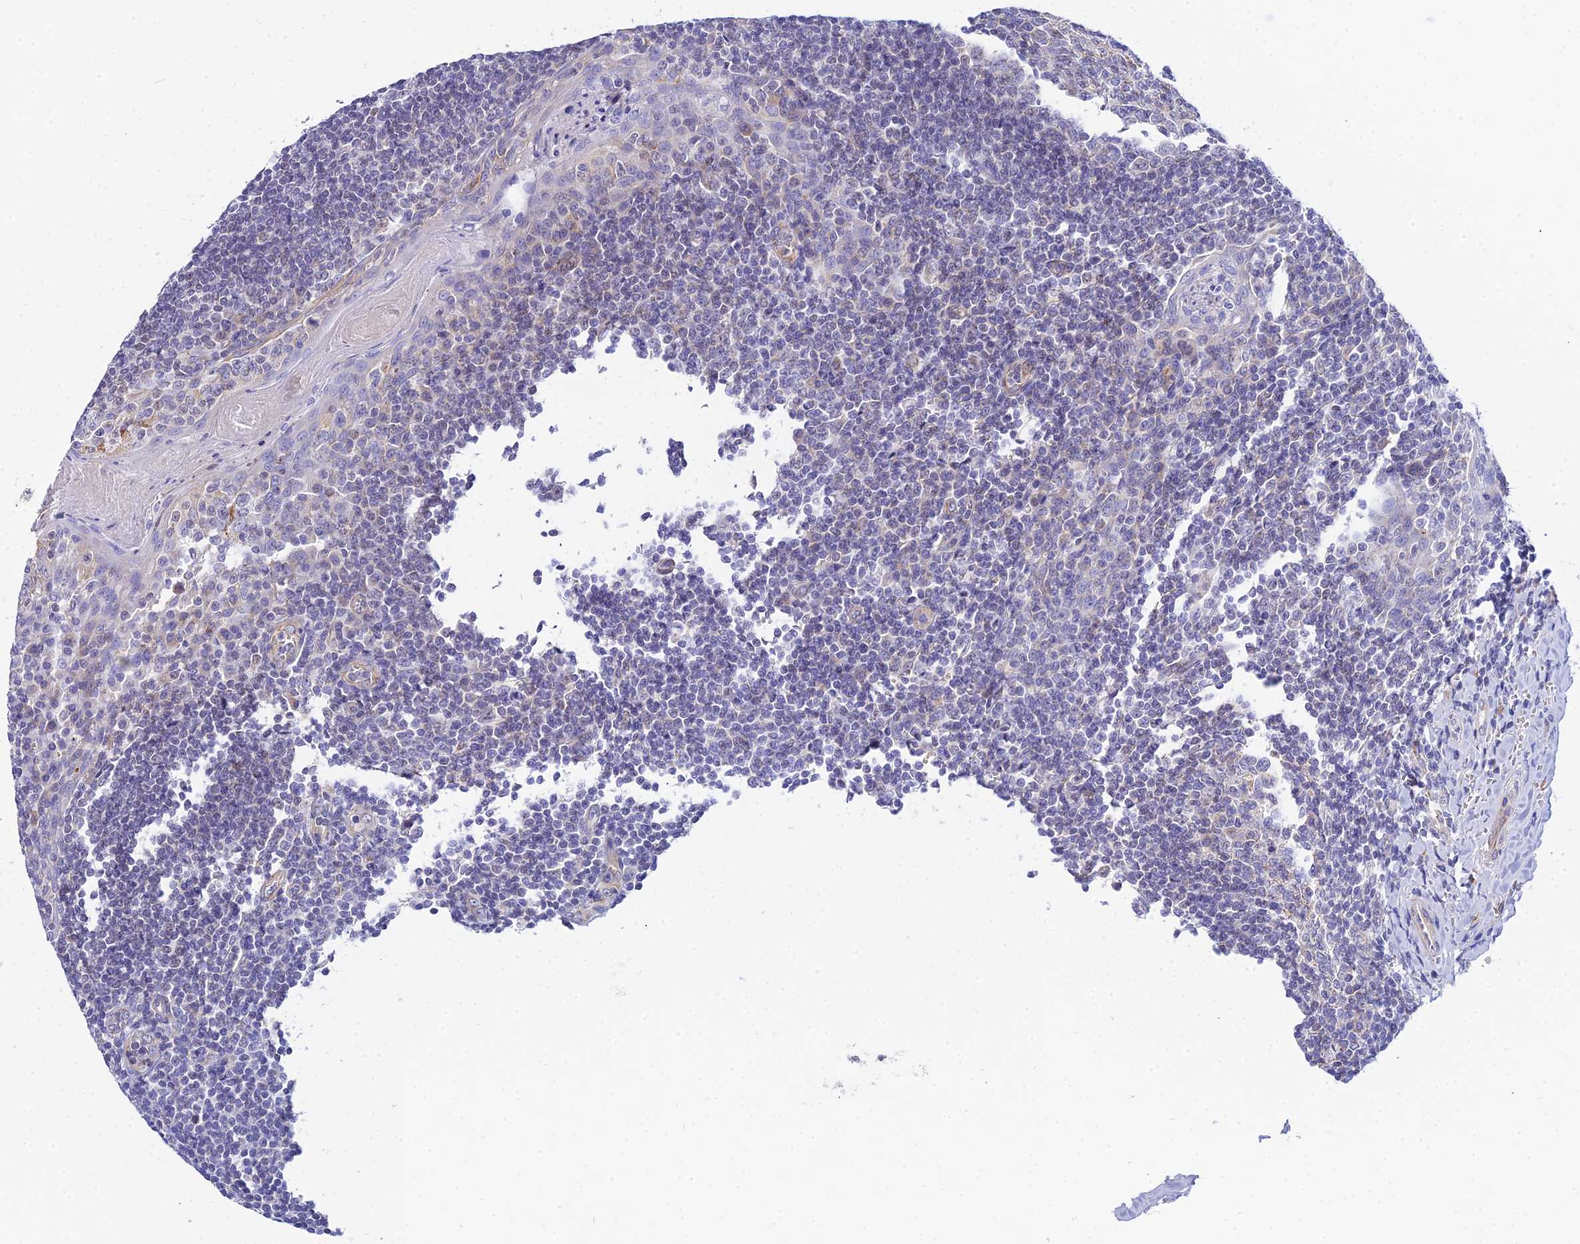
{"staining": {"intensity": "weak", "quantity": "25%-75%", "location": "cytoplasmic/membranous"}, "tissue": "tonsil", "cell_type": "Germinal center cells", "image_type": "normal", "snomed": [{"axis": "morphology", "description": "Normal tissue, NOS"}, {"axis": "topography", "description": "Tonsil"}], "caption": "Brown immunohistochemical staining in normal tonsil reveals weak cytoplasmic/membranous staining in approximately 25%-75% of germinal center cells.", "gene": "ACOT1", "patient": {"sex": "male", "age": 27}}